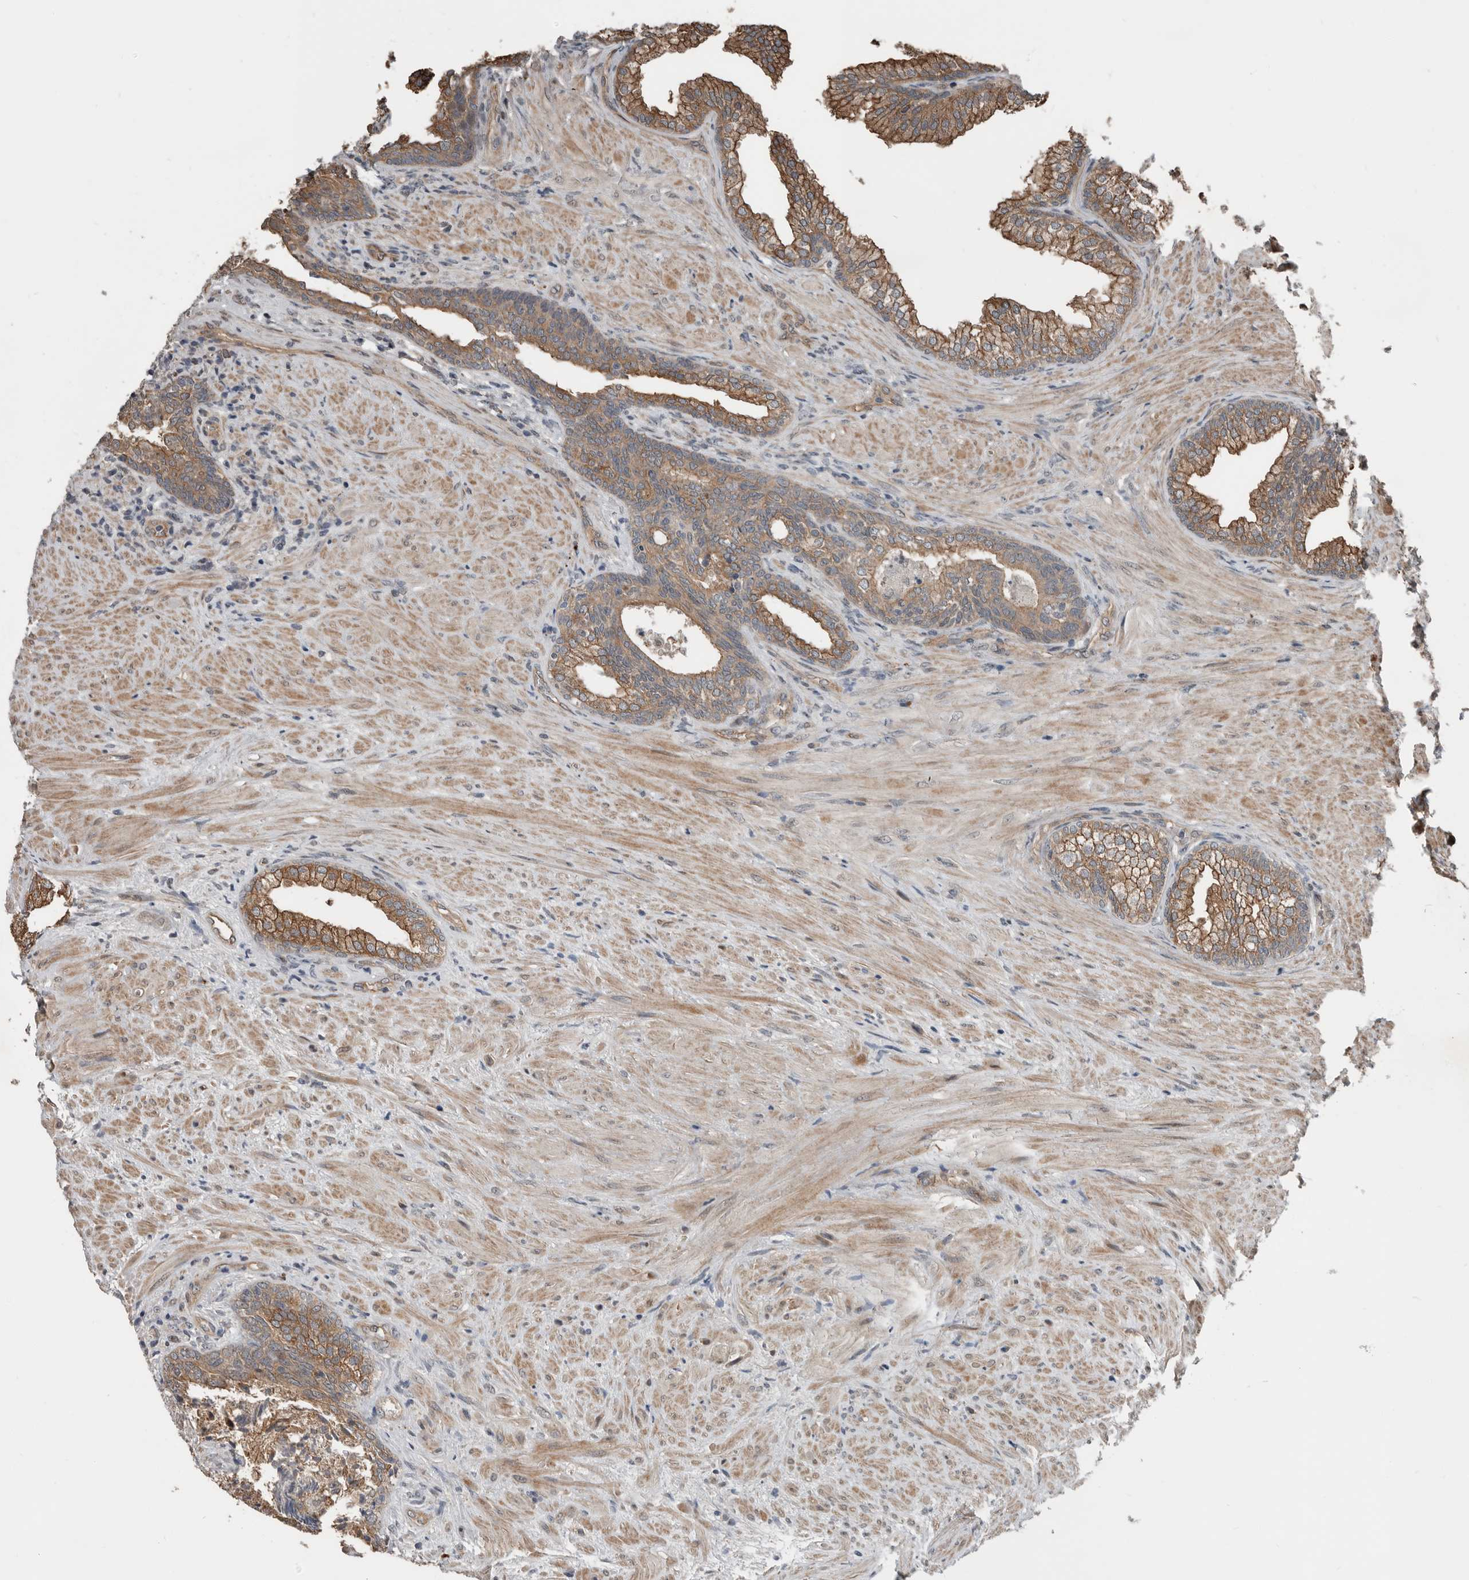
{"staining": {"intensity": "moderate", "quantity": ">75%", "location": "cytoplasmic/membranous"}, "tissue": "prostate", "cell_type": "Glandular cells", "image_type": "normal", "snomed": [{"axis": "morphology", "description": "Normal tissue, NOS"}, {"axis": "topography", "description": "Prostate"}], "caption": "Prostate stained for a protein shows moderate cytoplasmic/membranous positivity in glandular cells. (IHC, brightfield microscopy, high magnification).", "gene": "YOD1", "patient": {"sex": "male", "age": 76}}